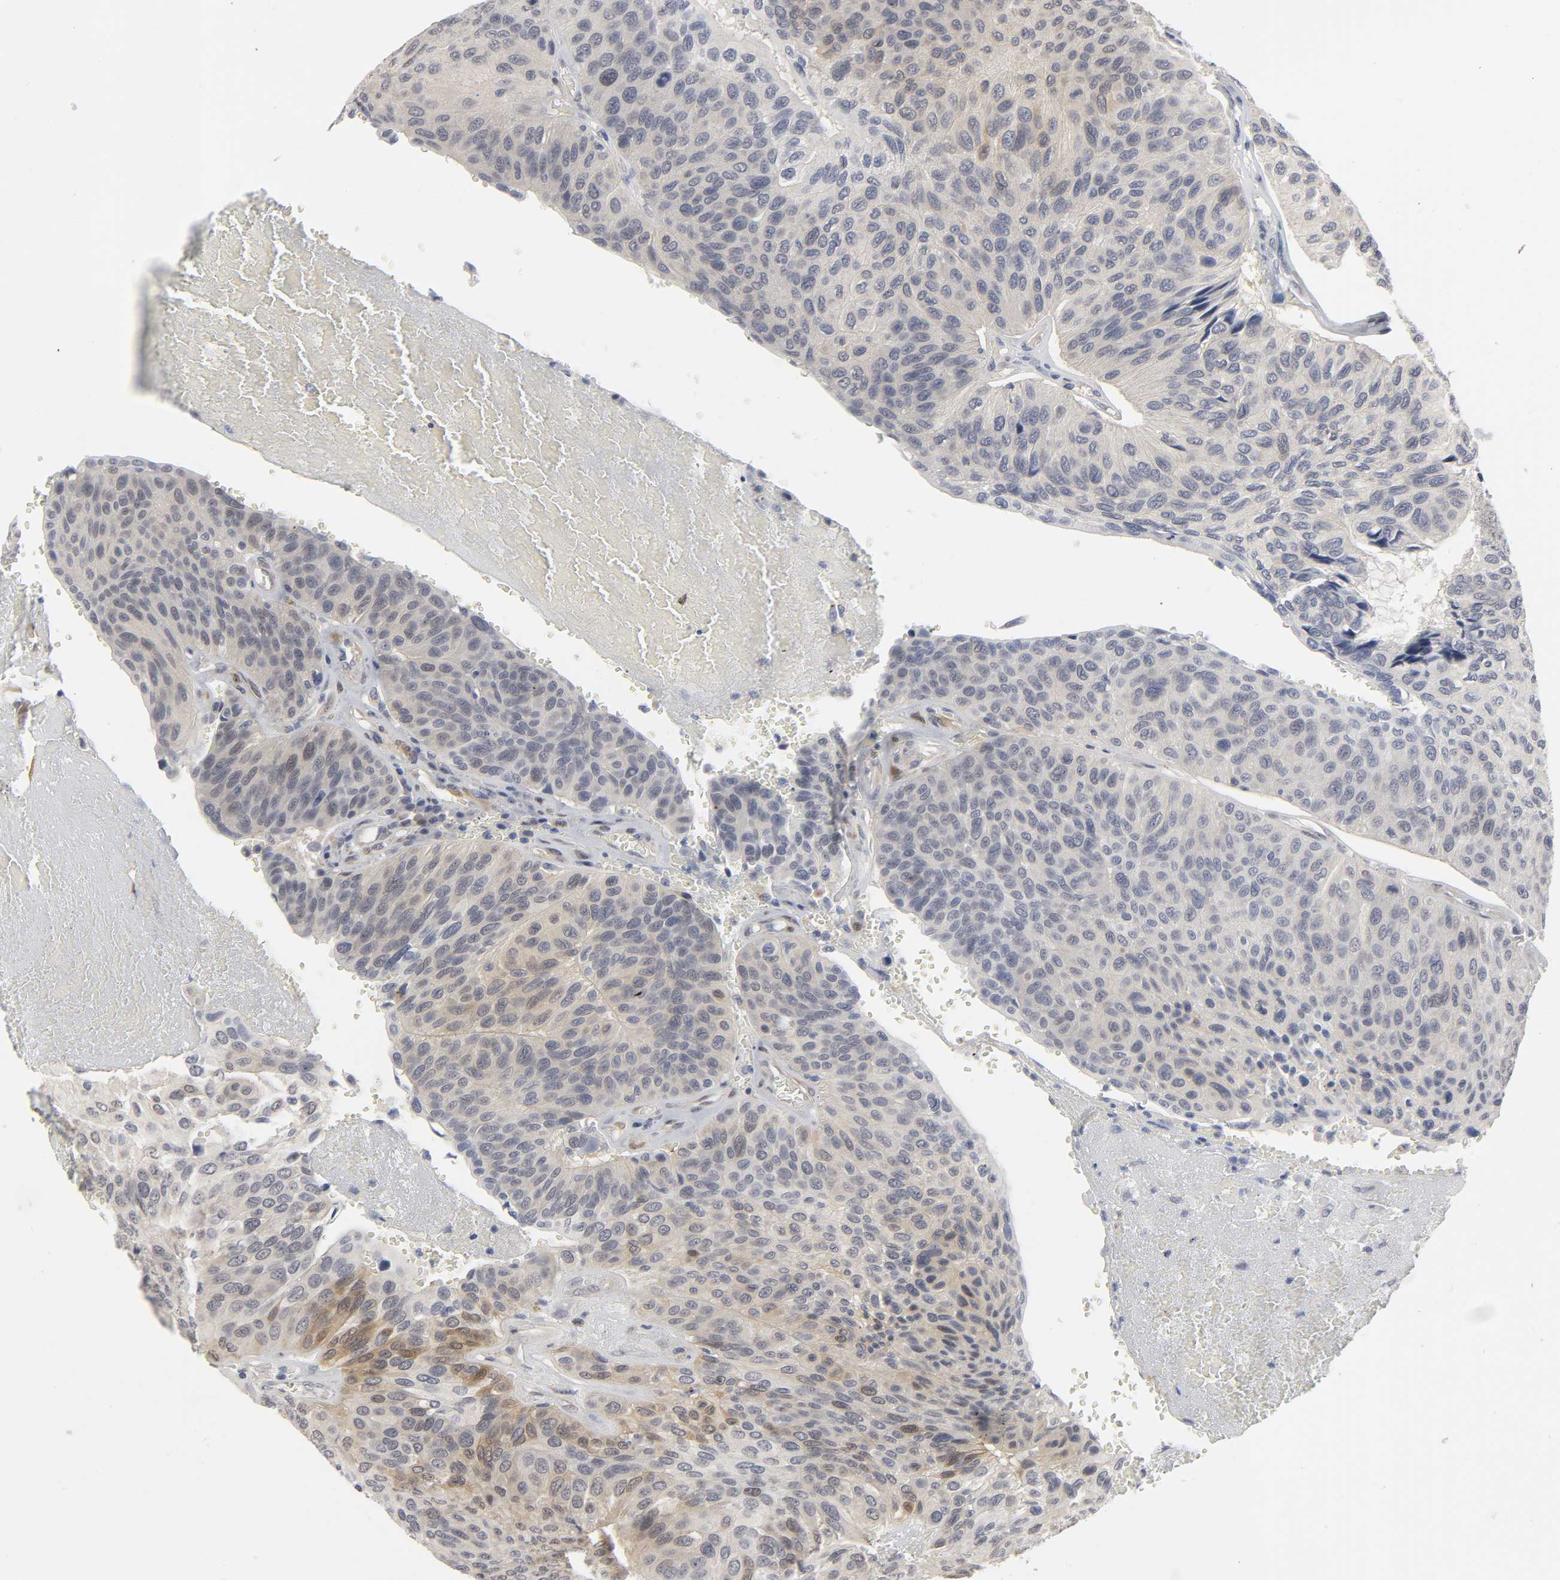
{"staining": {"intensity": "moderate", "quantity": "<25%", "location": "cytoplasmic/membranous,nuclear"}, "tissue": "urothelial cancer", "cell_type": "Tumor cells", "image_type": "cancer", "snomed": [{"axis": "morphology", "description": "Urothelial carcinoma, High grade"}, {"axis": "topography", "description": "Urinary bladder"}], "caption": "An IHC photomicrograph of neoplastic tissue is shown. Protein staining in brown highlights moderate cytoplasmic/membranous and nuclear positivity in high-grade urothelial carcinoma within tumor cells.", "gene": "PDLIM3", "patient": {"sex": "male", "age": 66}}